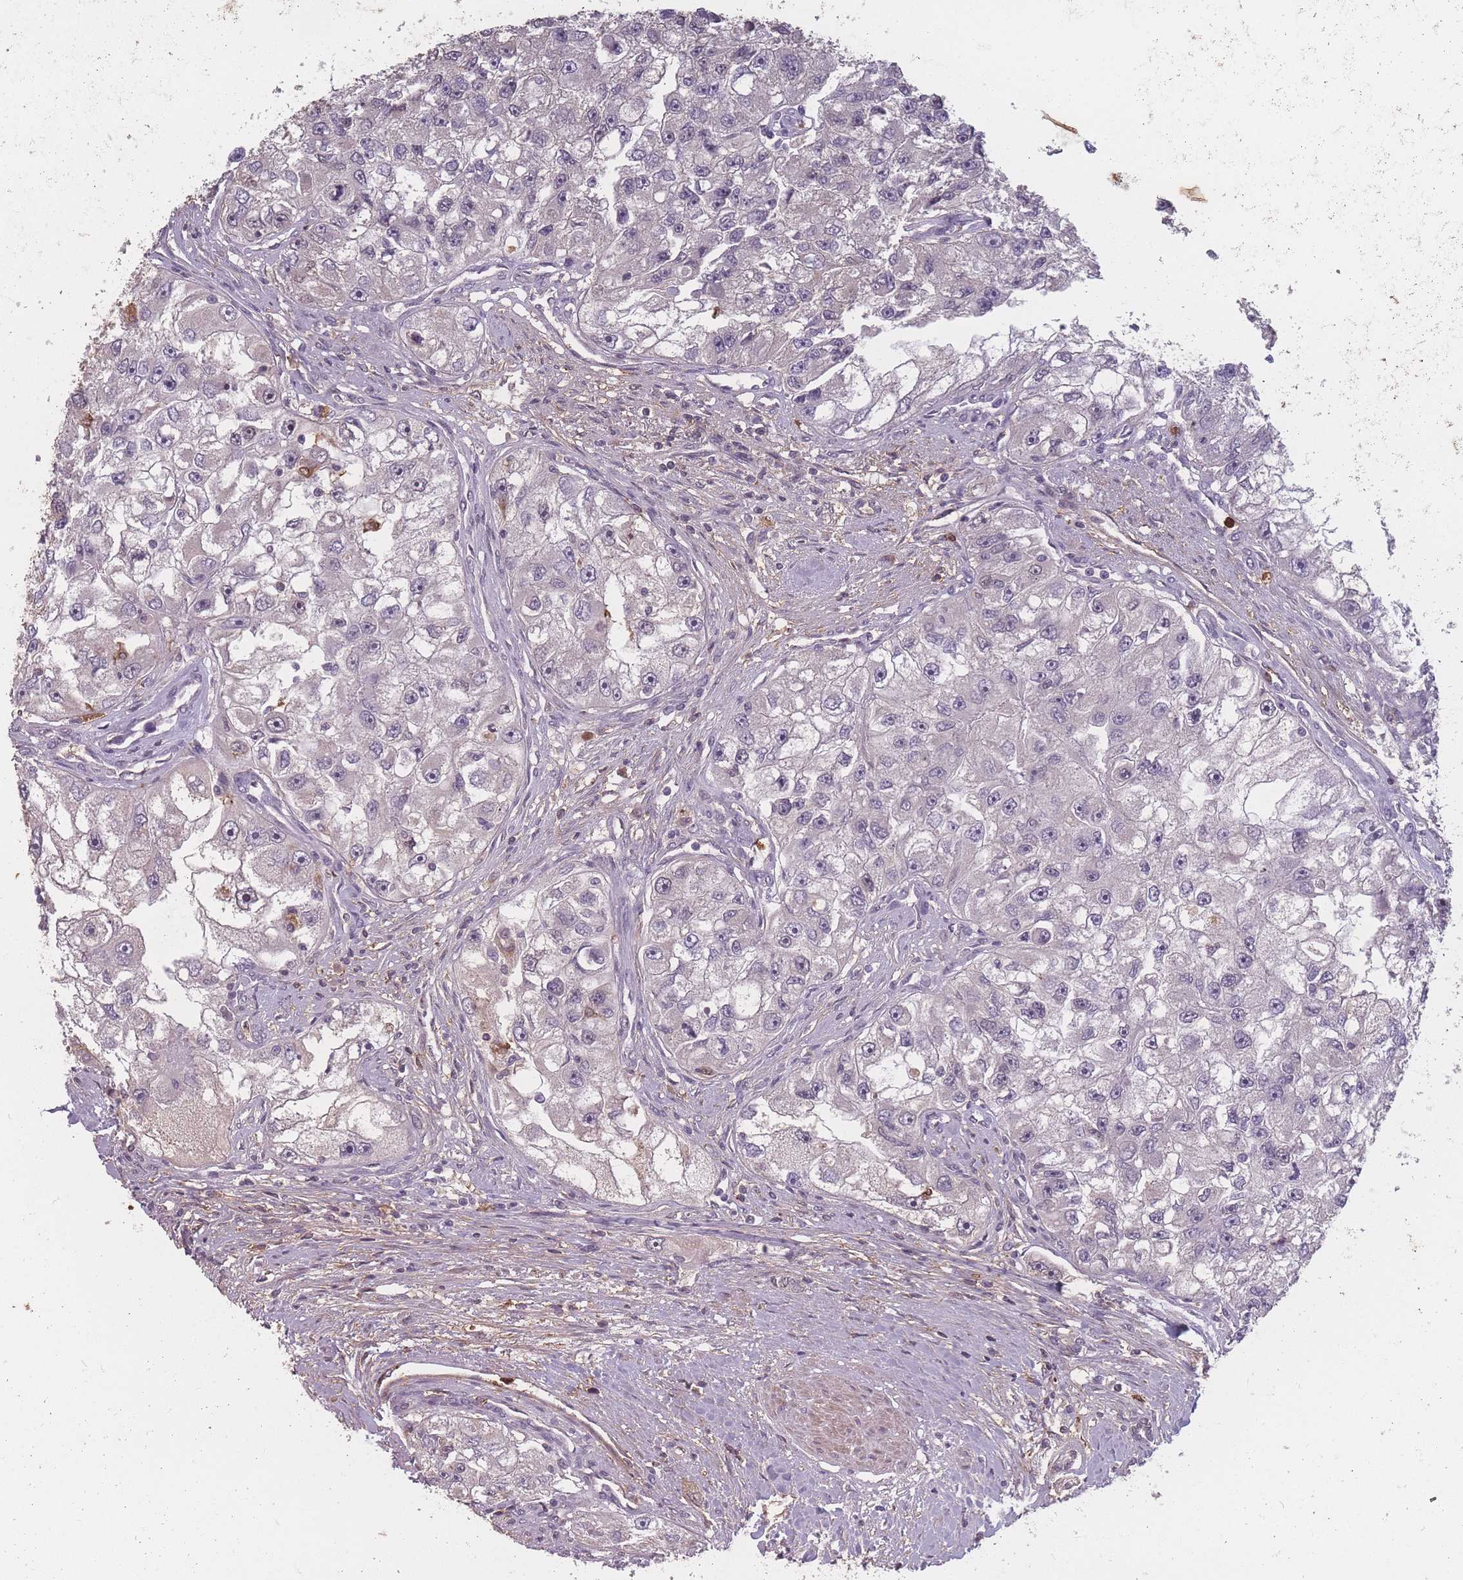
{"staining": {"intensity": "negative", "quantity": "none", "location": "none"}, "tissue": "renal cancer", "cell_type": "Tumor cells", "image_type": "cancer", "snomed": [{"axis": "morphology", "description": "Adenocarcinoma, NOS"}, {"axis": "topography", "description": "Kidney"}], "caption": "Immunohistochemical staining of human renal adenocarcinoma shows no significant staining in tumor cells.", "gene": "BST1", "patient": {"sex": "male", "age": 63}}